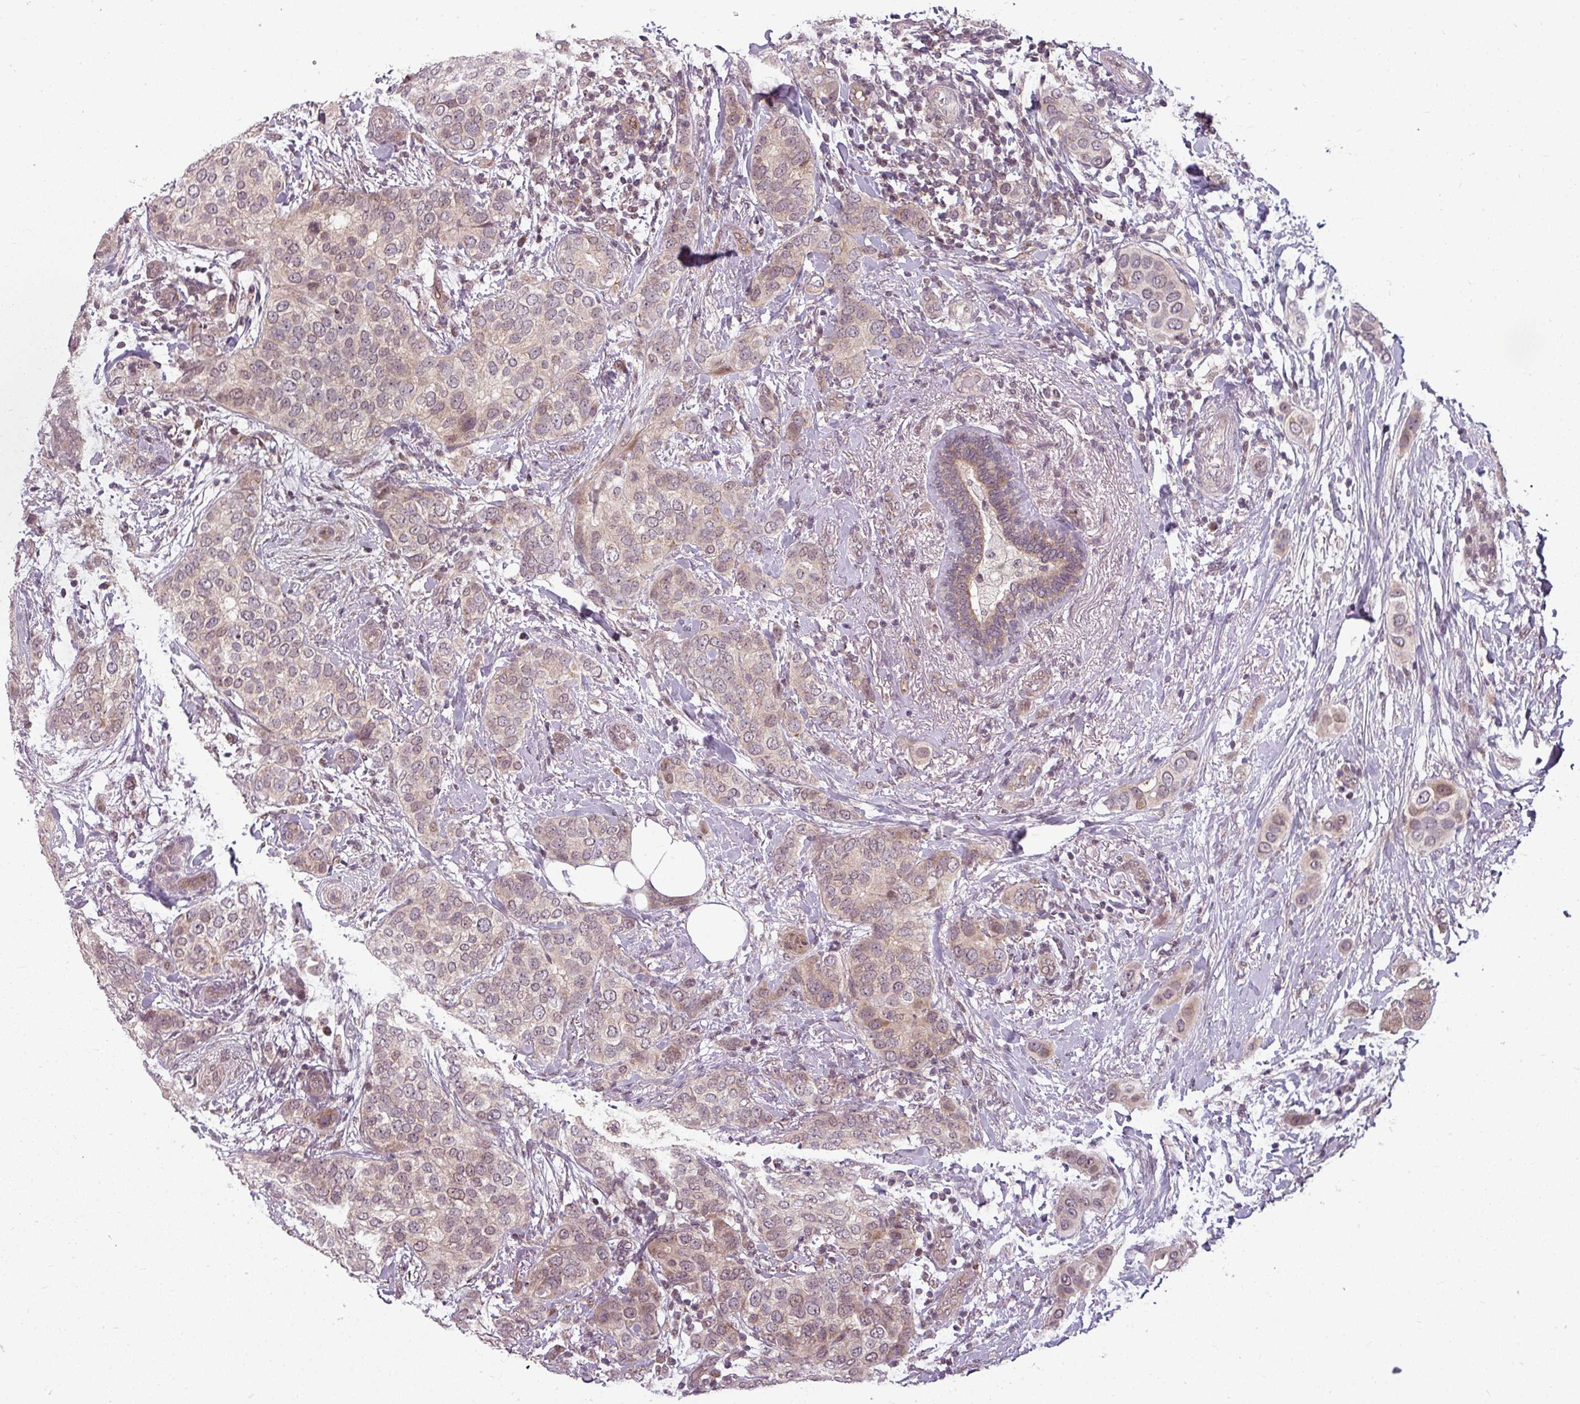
{"staining": {"intensity": "weak", "quantity": "25%-75%", "location": "cytoplasmic/membranous"}, "tissue": "breast cancer", "cell_type": "Tumor cells", "image_type": "cancer", "snomed": [{"axis": "morphology", "description": "Lobular carcinoma"}, {"axis": "topography", "description": "Breast"}], "caption": "A histopathology image of breast cancer (lobular carcinoma) stained for a protein exhibits weak cytoplasmic/membranous brown staining in tumor cells.", "gene": "CLIC1", "patient": {"sex": "female", "age": 51}}